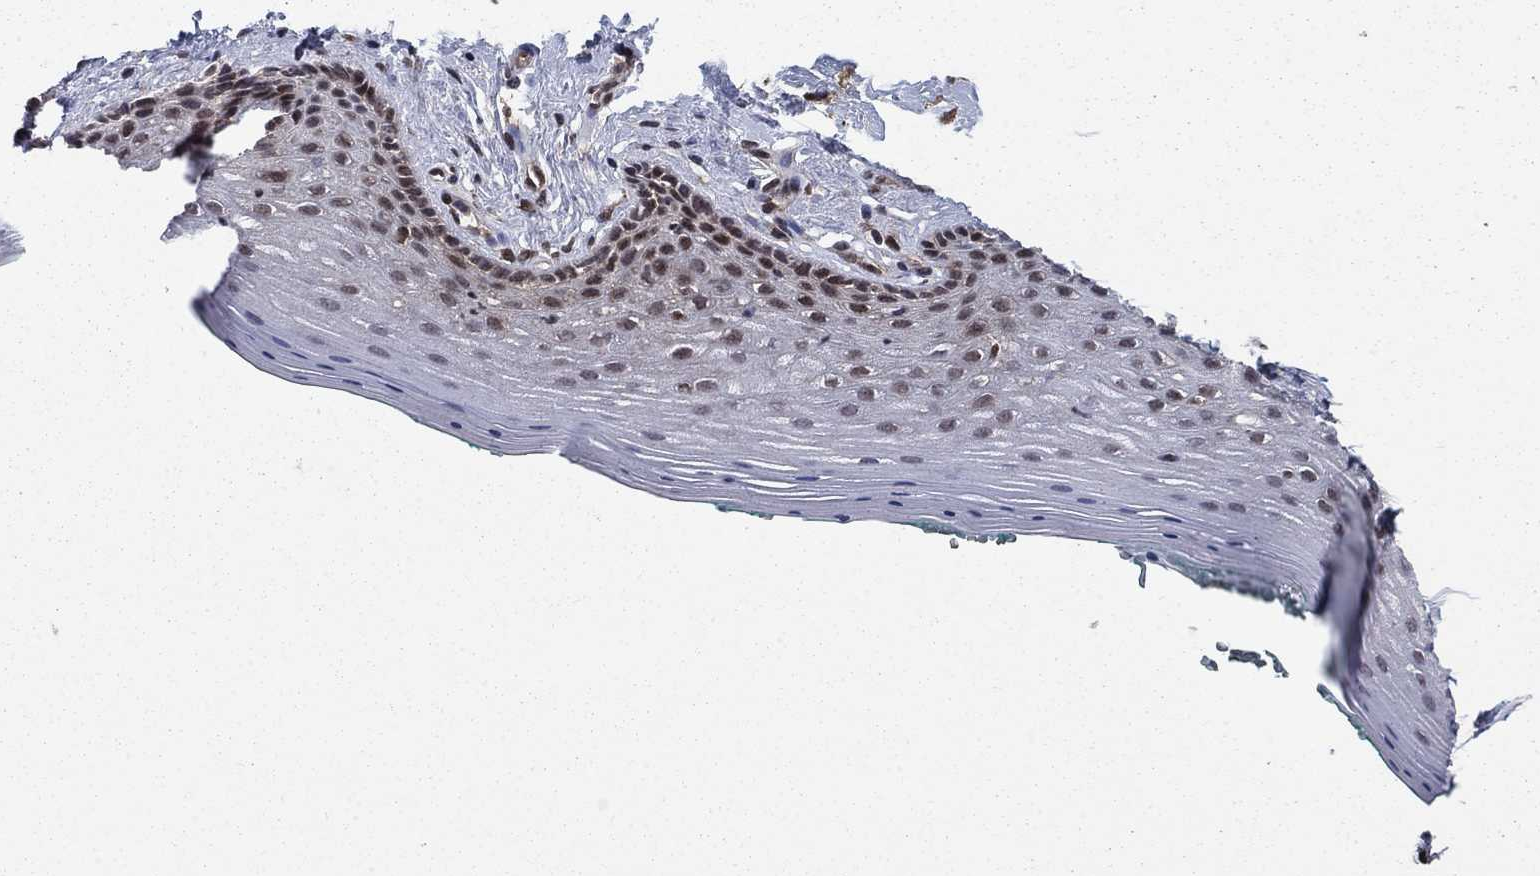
{"staining": {"intensity": "moderate", "quantity": "25%-75%", "location": "cytoplasmic/membranous,nuclear"}, "tissue": "vagina", "cell_type": "Squamous epithelial cells", "image_type": "normal", "snomed": [{"axis": "morphology", "description": "Normal tissue, NOS"}, {"axis": "topography", "description": "Vagina"}], "caption": "Squamous epithelial cells demonstrate moderate cytoplasmic/membranous,nuclear expression in about 25%-75% of cells in benign vagina.", "gene": "DNAJA1", "patient": {"sex": "female", "age": 45}}